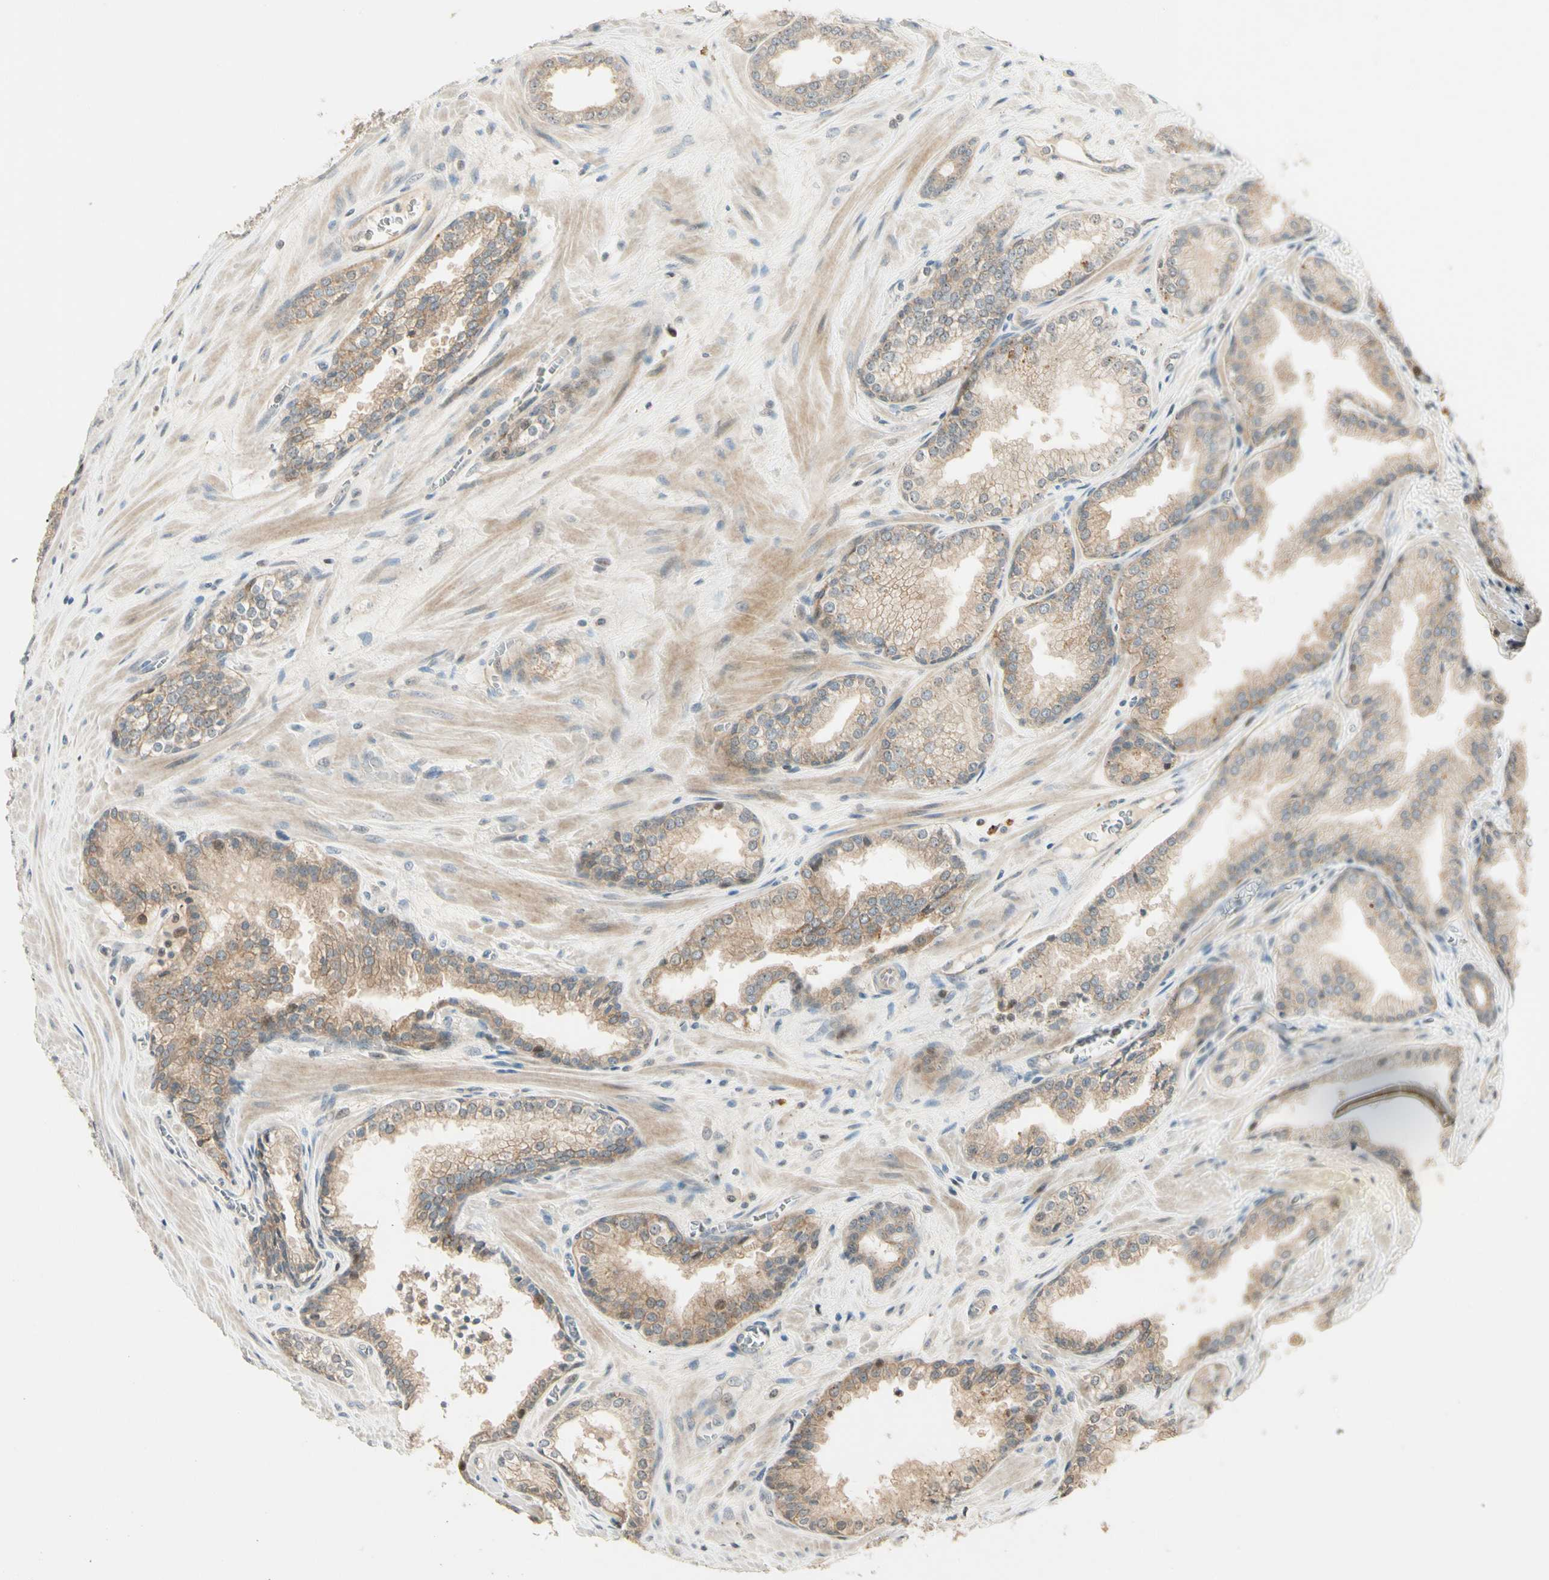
{"staining": {"intensity": "moderate", "quantity": ">75%", "location": "nuclear"}, "tissue": "prostate cancer", "cell_type": "Tumor cells", "image_type": "cancer", "snomed": [{"axis": "morphology", "description": "Adenocarcinoma, Low grade"}, {"axis": "topography", "description": "Prostate"}], "caption": "Low-grade adenocarcinoma (prostate) was stained to show a protein in brown. There is medium levels of moderate nuclear expression in about >75% of tumor cells. The protein is shown in brown color, while the nuclei are stained blue.", "gene": "P3H2", "patient": {"sex": "male", "age": 60}}